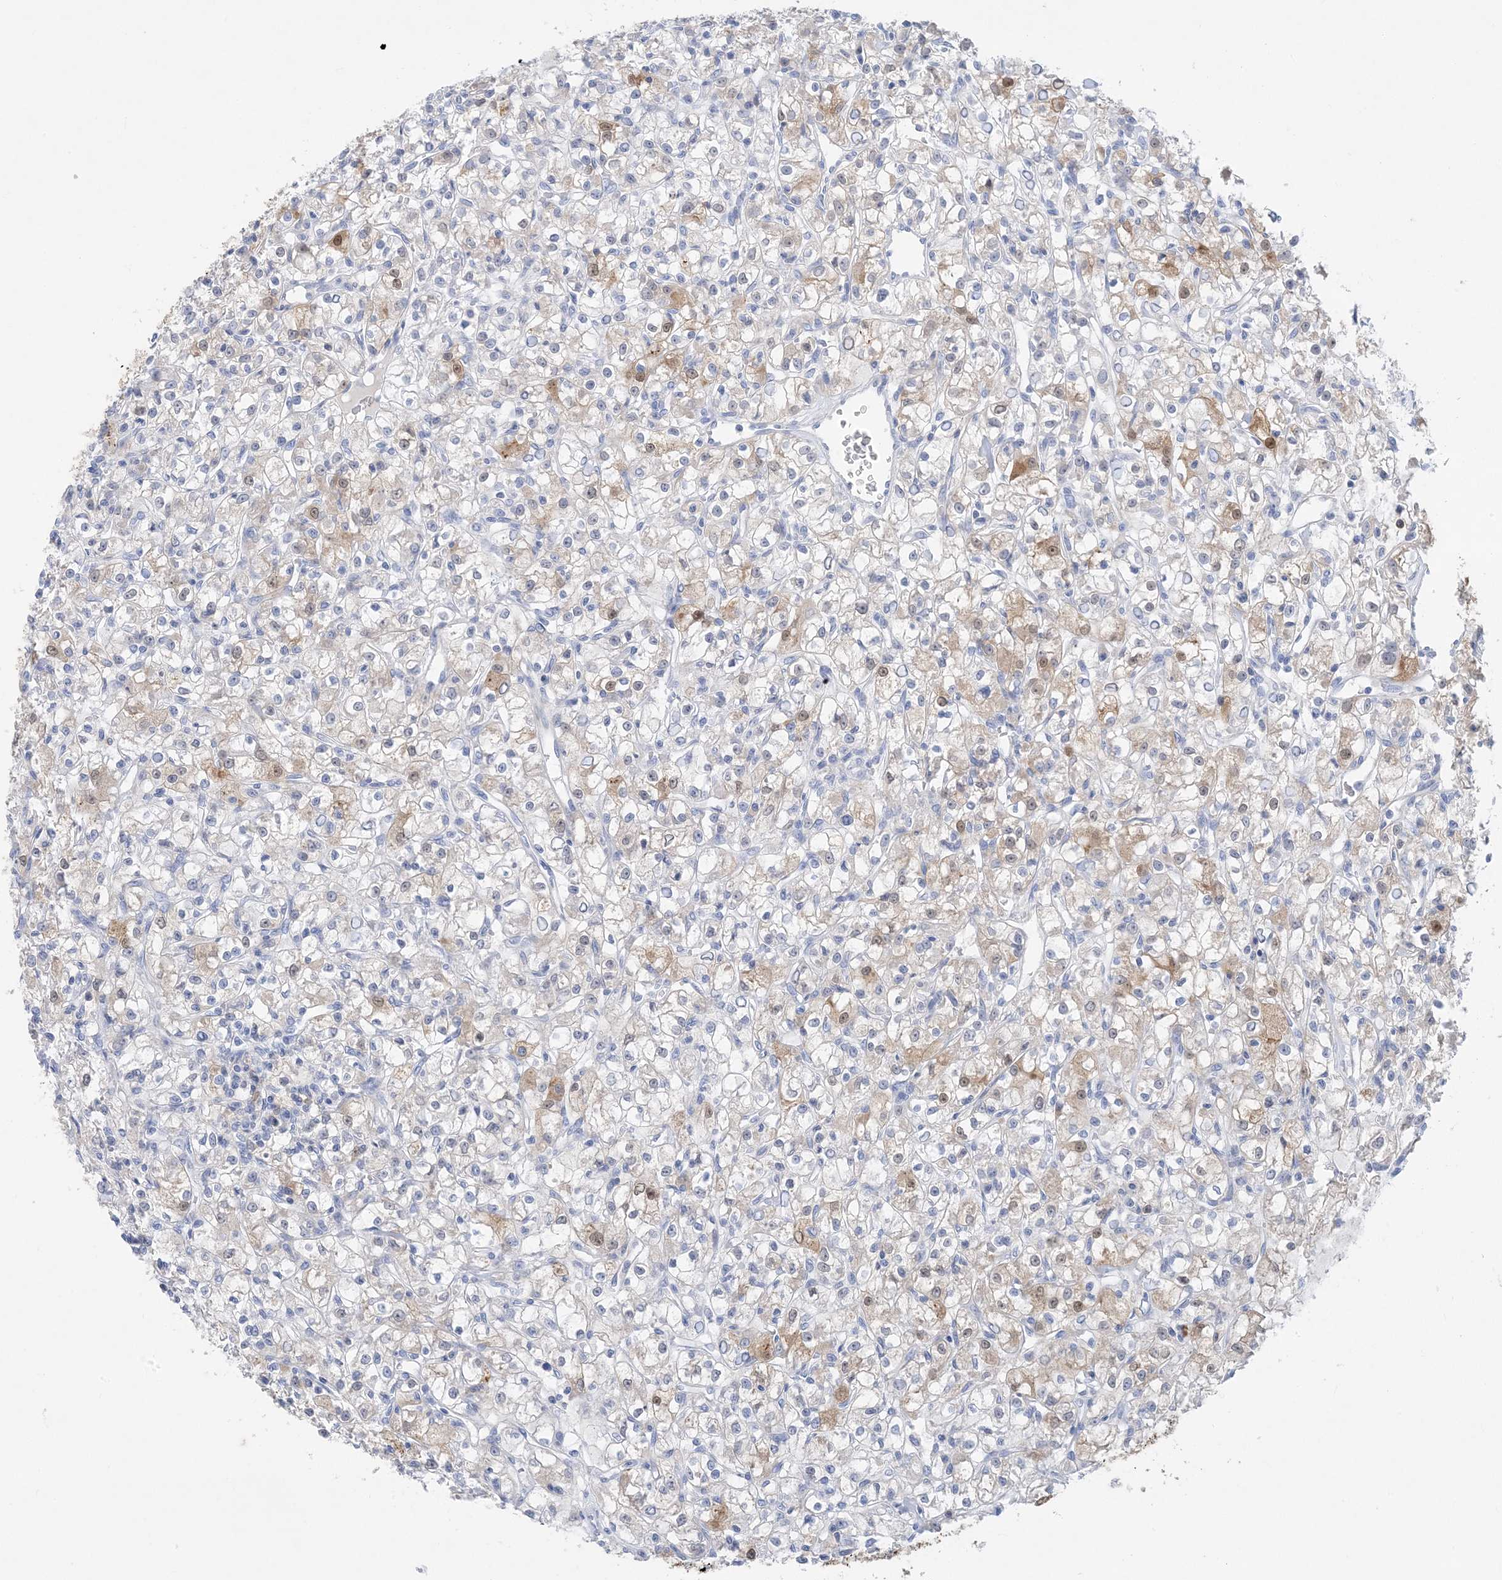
{"staining": {"intensity": "weak", "quantity": "<25%", "location": "cytoplasmic/membranous,nuclear"}, "tissue": "renal cancer", "cell_type": "Tumor cells", "image_type": "cancer", "snomed": [{"axis": "morphology", "description": "Adenocarcinoma, NOS"}, {"axis": "topography", "description": "Kidney"}], "caption": "Tumor cells show no significant expression in renal cancer (adenocarcinoma).", "gene": "SH3YL1", "patient": {"sex": "female", "age": 59}}